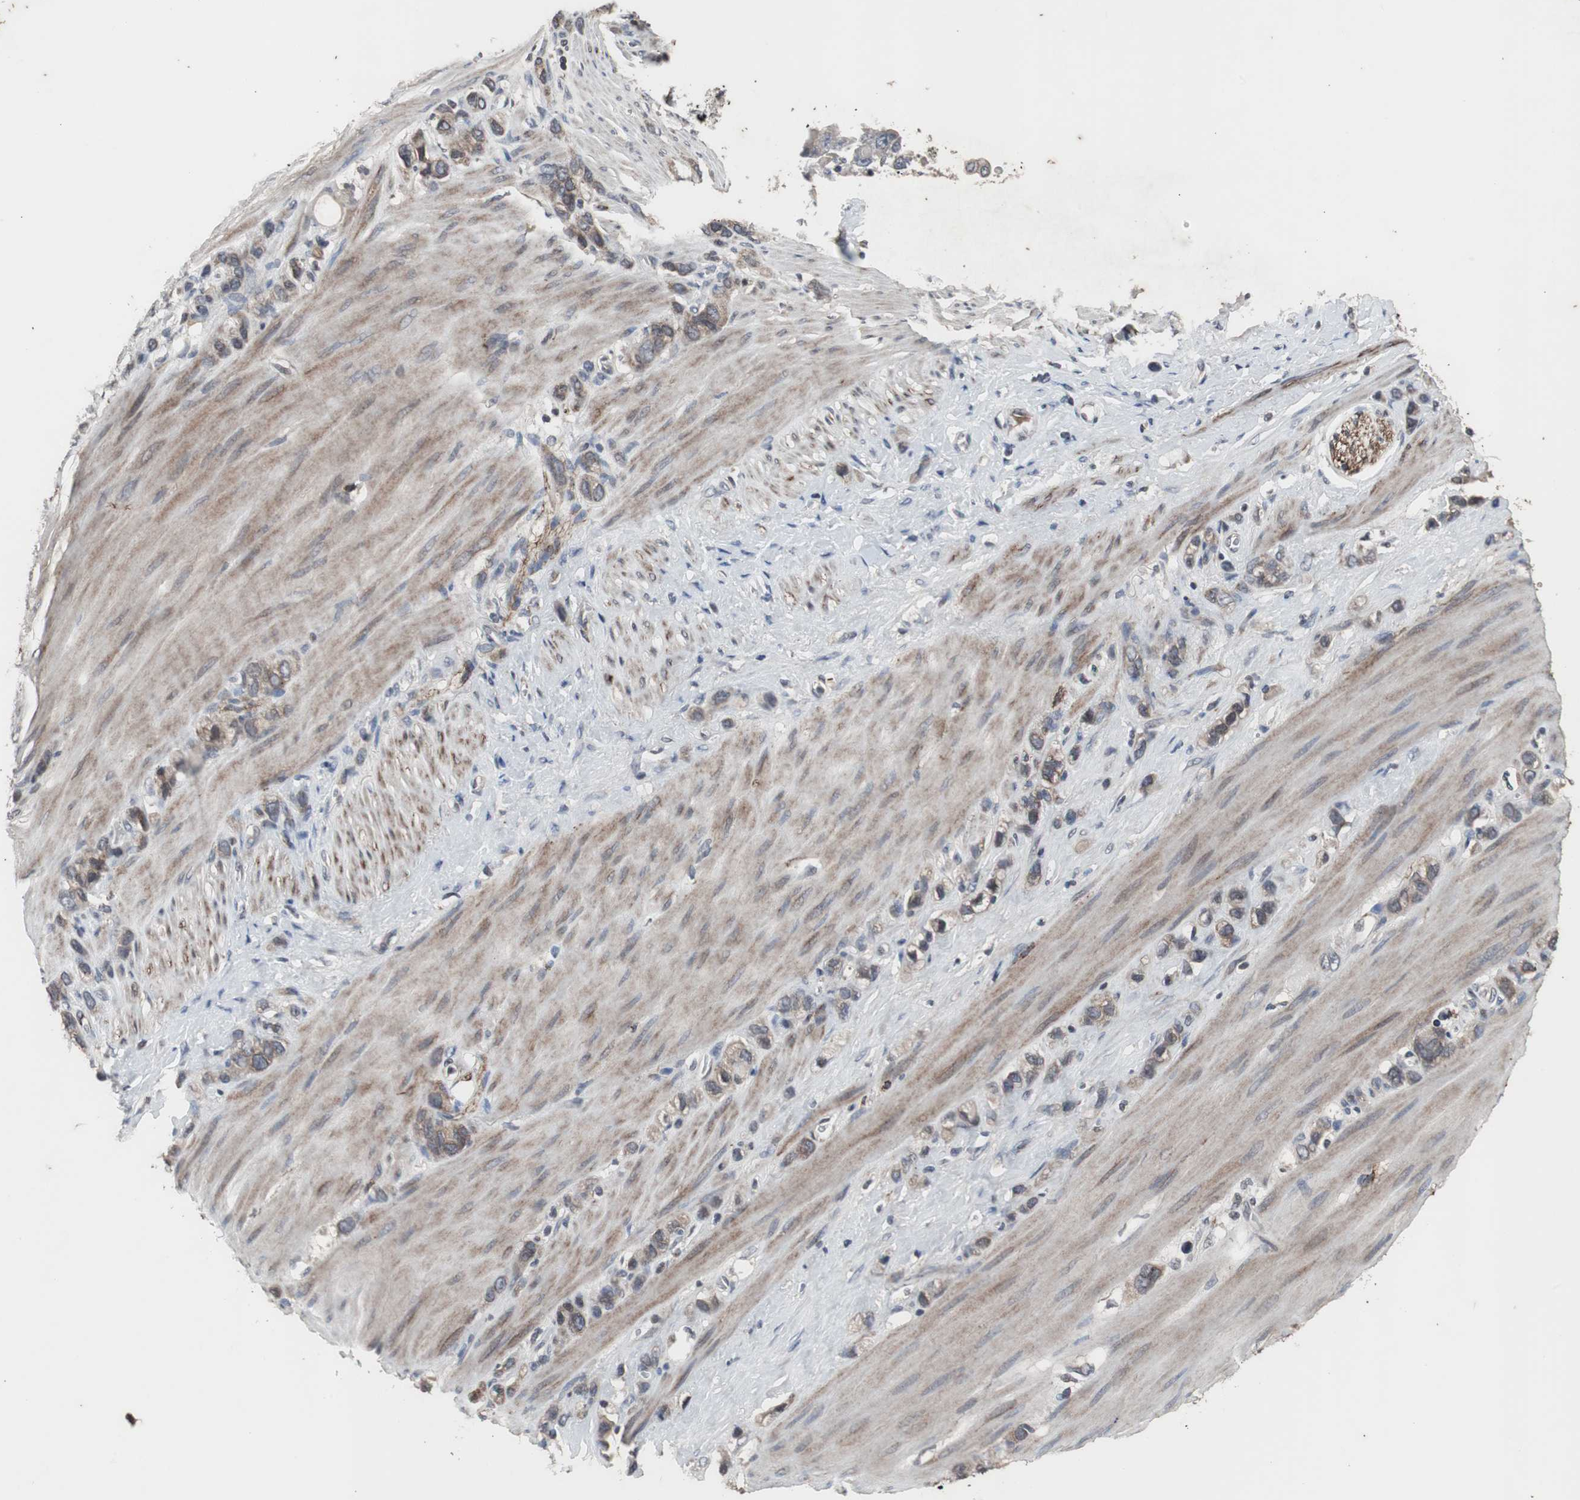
{"staining": {"intensity": "weak", "quantity": ">75%", "location": "cytoplasmic/membranous"}, "tissue": "stomach cancer", "cell_type": "Tumor cells", "image_type": "cancer", "snomed": [{"axis": "morphology", "description": "Normal tissue, NOS"}, {"axis": "morphology", "description": "Adenocarcinoma, NOS"}, {"axis": "morphology", "description": "Adenocarcinoma, High grade"}, {"axis": "topography", "description": "Stomach, upper"}, {"axis": "topography", "description": "Stomach"}], "caption": "Immunohistochemical staining of stomach cancer (high-grade adenocarcinoma) reveals low levels of weak cytoplasmic/membranous positivity in approximately >75% of tumor cells. (IHC, brightfield microscopy, high magnification).", "gene": "CRADD", "patient": {"sex": "female", "age": 65}}